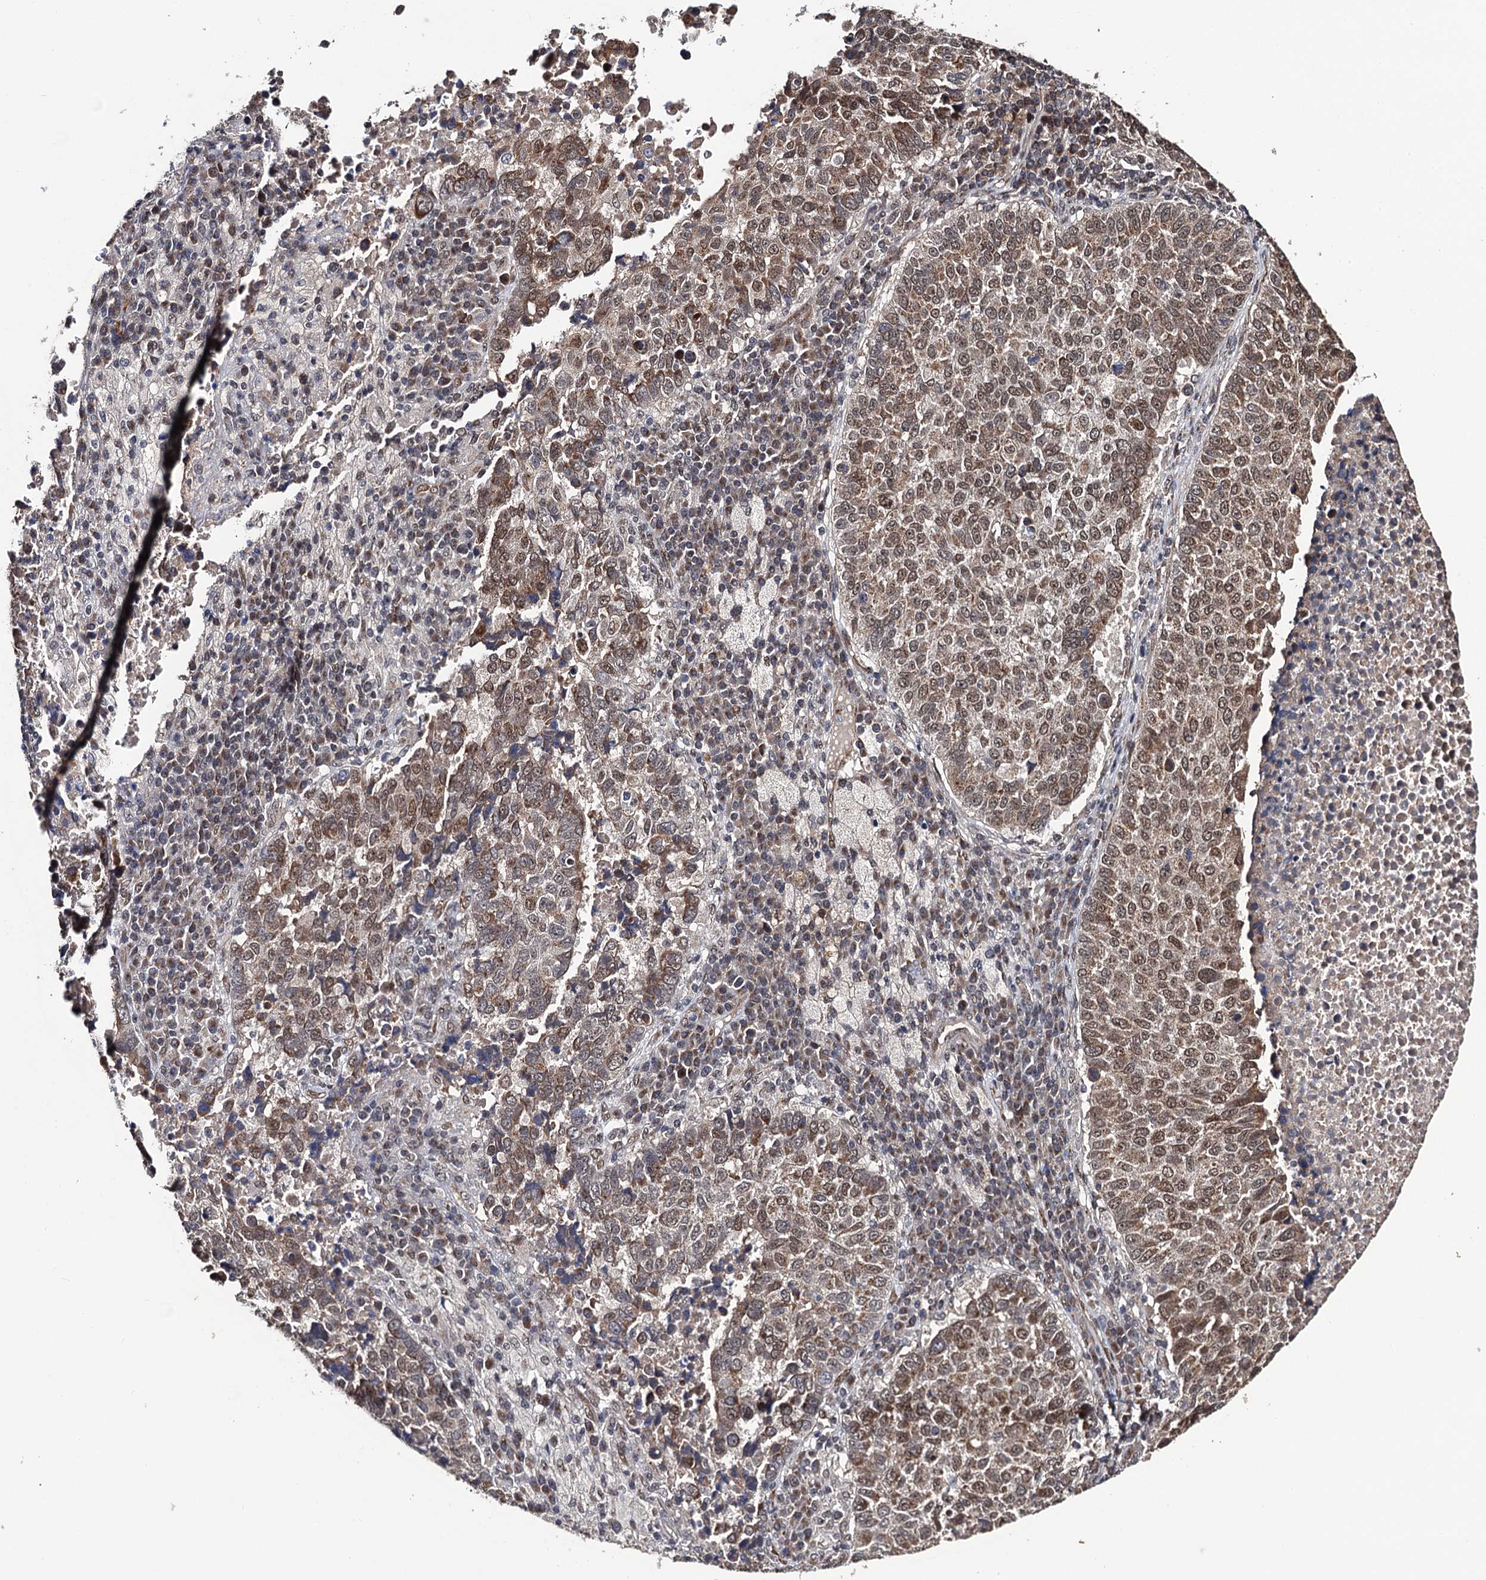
{"staining": {"intensity": "moderate", "quantity": "25%-75%", "location": "cytoplasmic/membranous,nuclear"}, "tissue": "lung cancer", "cell_type": "Tumor cells", "image_type": "cancer", "snomed": [{"axis": "morphology", "description": "Squamous cell carcinoma, NOS"}, {"axis": "topography", "description": "Lung"}], "caption": "A high-resolution micrograph shows immunohistochemistry staining of lung cancer (squamous cell carcinoma), which exhibits moderate cytoplasmic/membranous and nuclear staining in approximately 25%-75% of tumor cells. The protein is shown in brown color, while the nuclei are stained blue.", "gene": "LRRC63", "patient": {"sex": "male", "age": 73}}